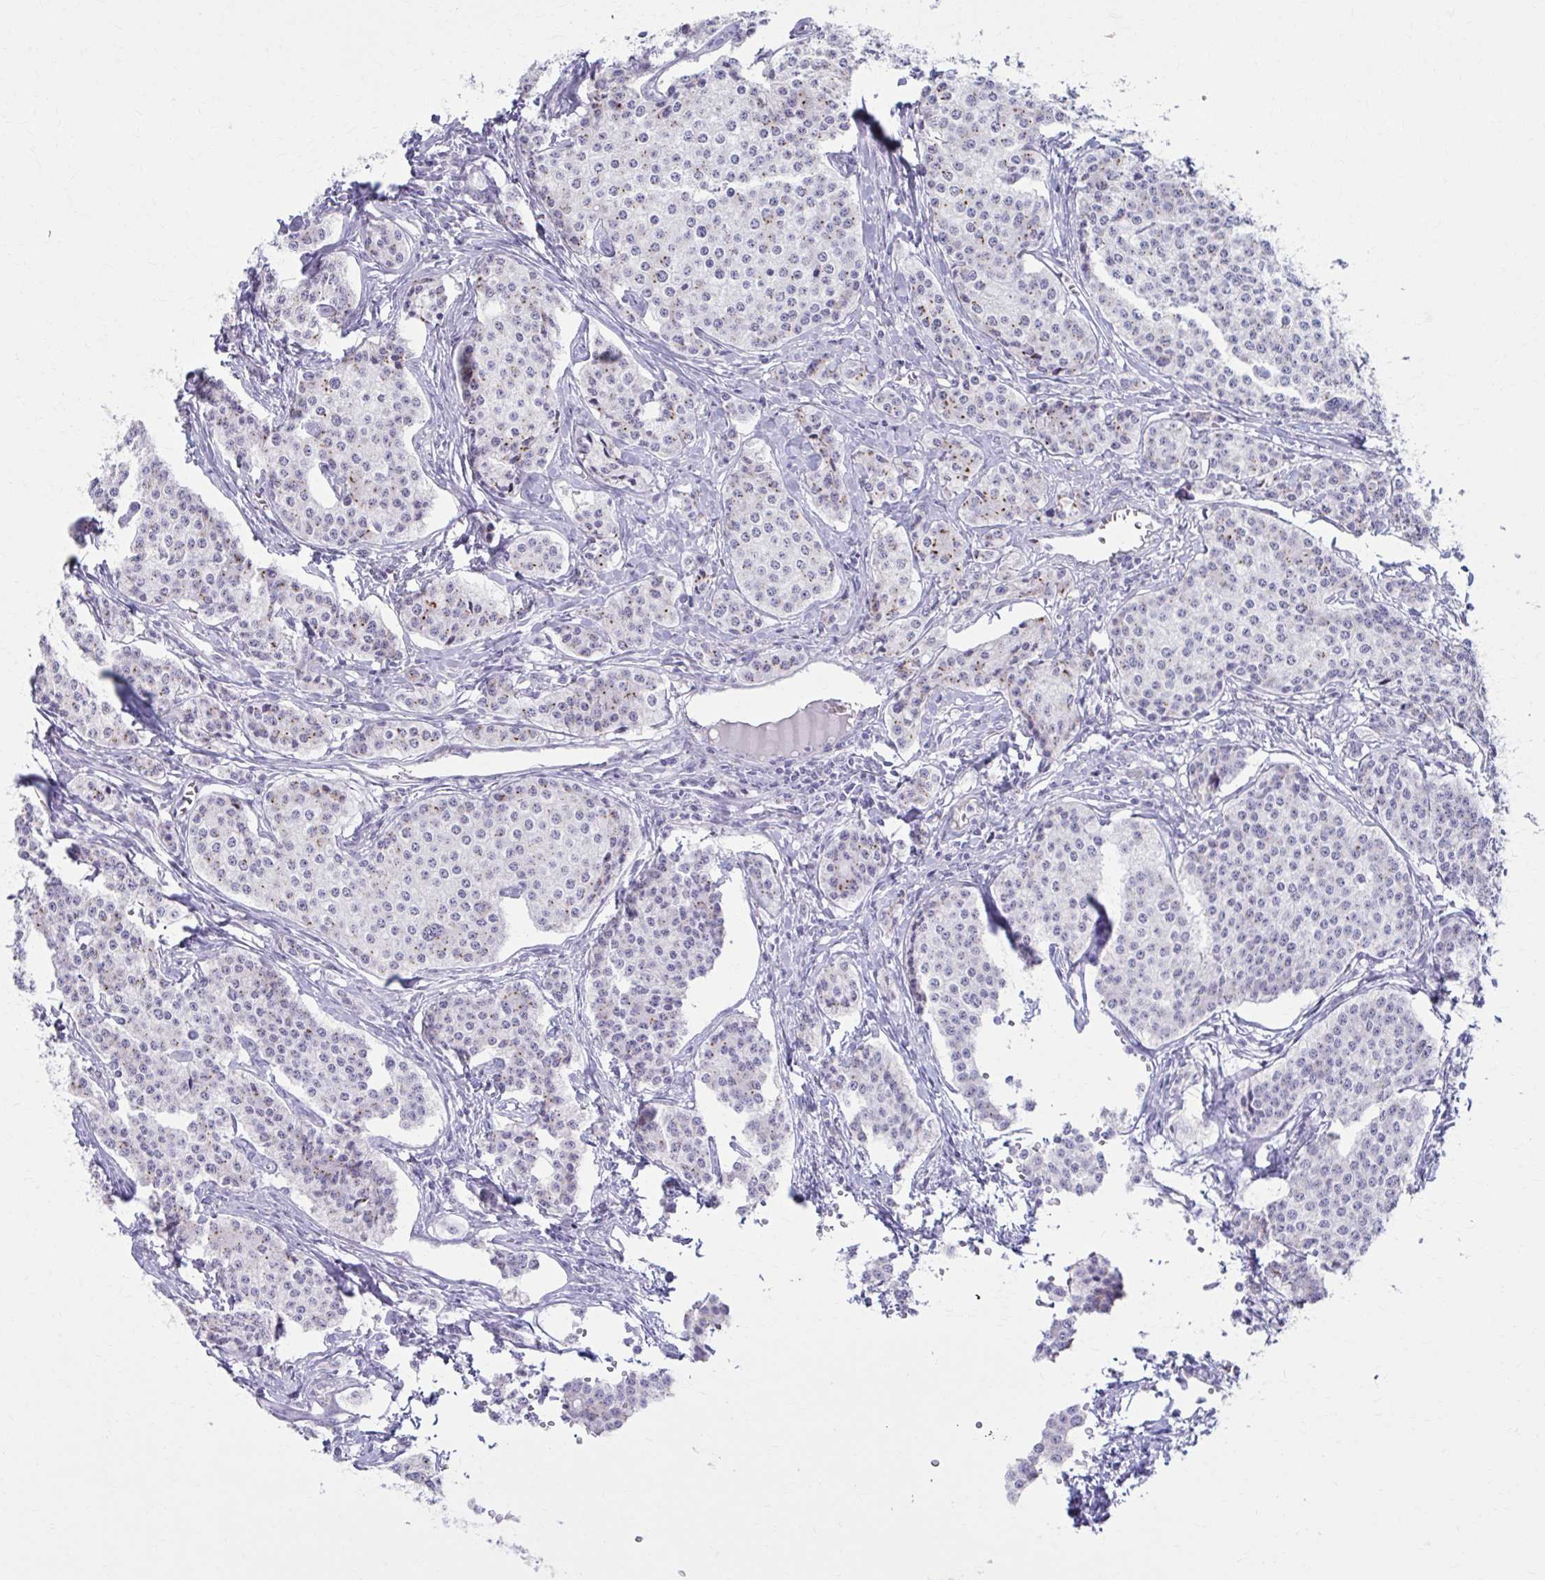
{"staining": {"intensity": "moderate", "quantity": "<25%", "location": "cytoplasmic/membranous"}, "tissue": "carcinoid", "cell_type": "Tumor cells", "image_type": "cancer", "snomed": [{"axis": "morphology", "description": "Carcinoid, malignant, NOS"}, {"axis": "topography", "description": "Small intestine"}], "caption": "IHC of carcinoid shows low levels of moderate cytoplasmic/membranous expression in approximately <25% of tumor cells.", "gene": "ZNF682", "patient": {"sex": "female", "age": 64}}